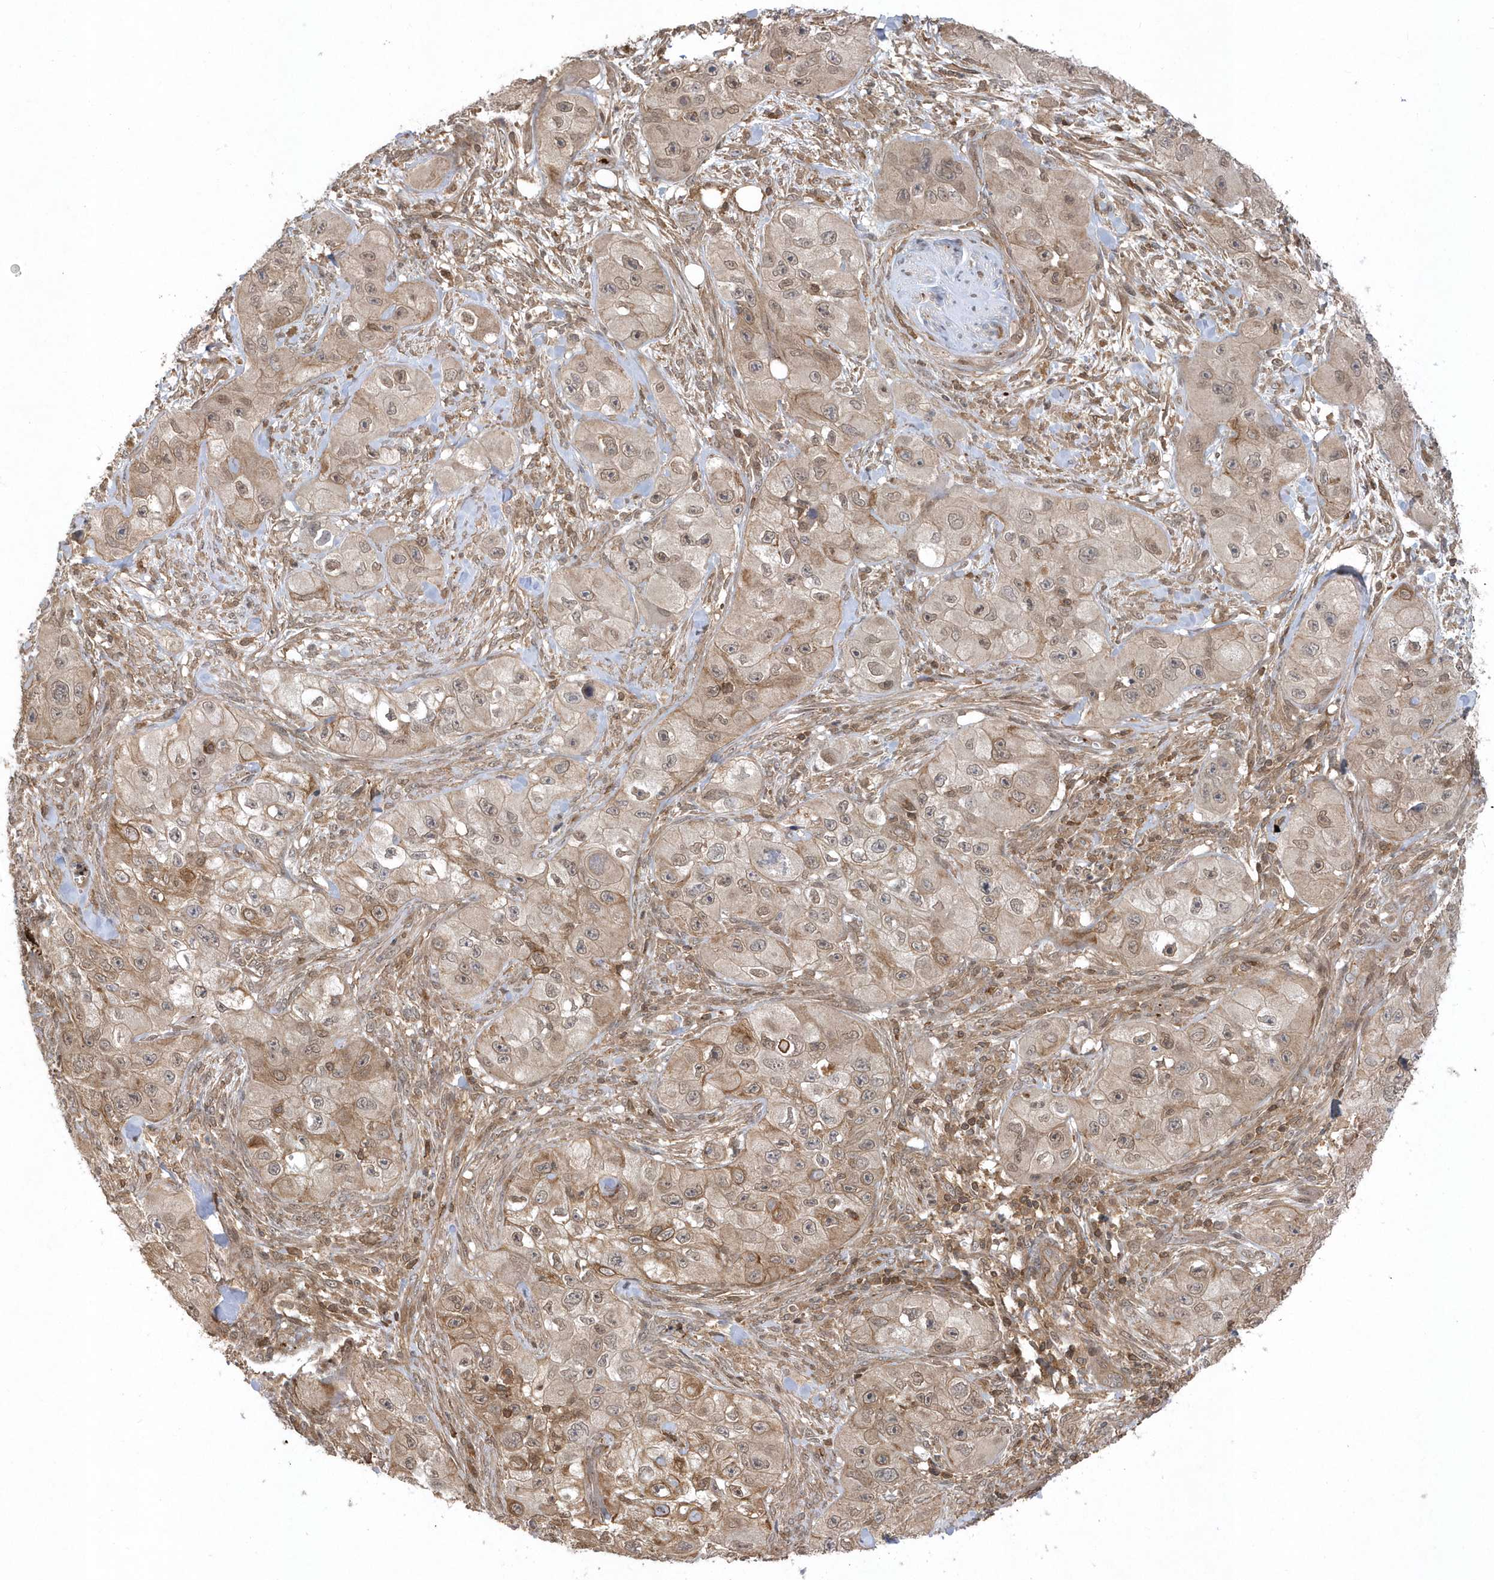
{"staining": {"intensity": "weak", "quantity": ">75%", "location": "cytoplasmic/membranous,nuclear"}, "tissue": "skin cancer", "cell_type": "Tumor cells", "image_type": "cancer", "snomed": [{"axis": "morphology", "description": "Squamous cell carcinoma, NOS"}, {"axis": "topography", "description": "Skin"}, {"axis": "topography", "description": "Subcutis"}], "caption": "Weak cytoplasmic/membranous and nuclear positivity is present in approximately >75% of tumor cells in skin cancer.", "gene": "ACYP1", "patient": {"sex": "male", "age": 73}}